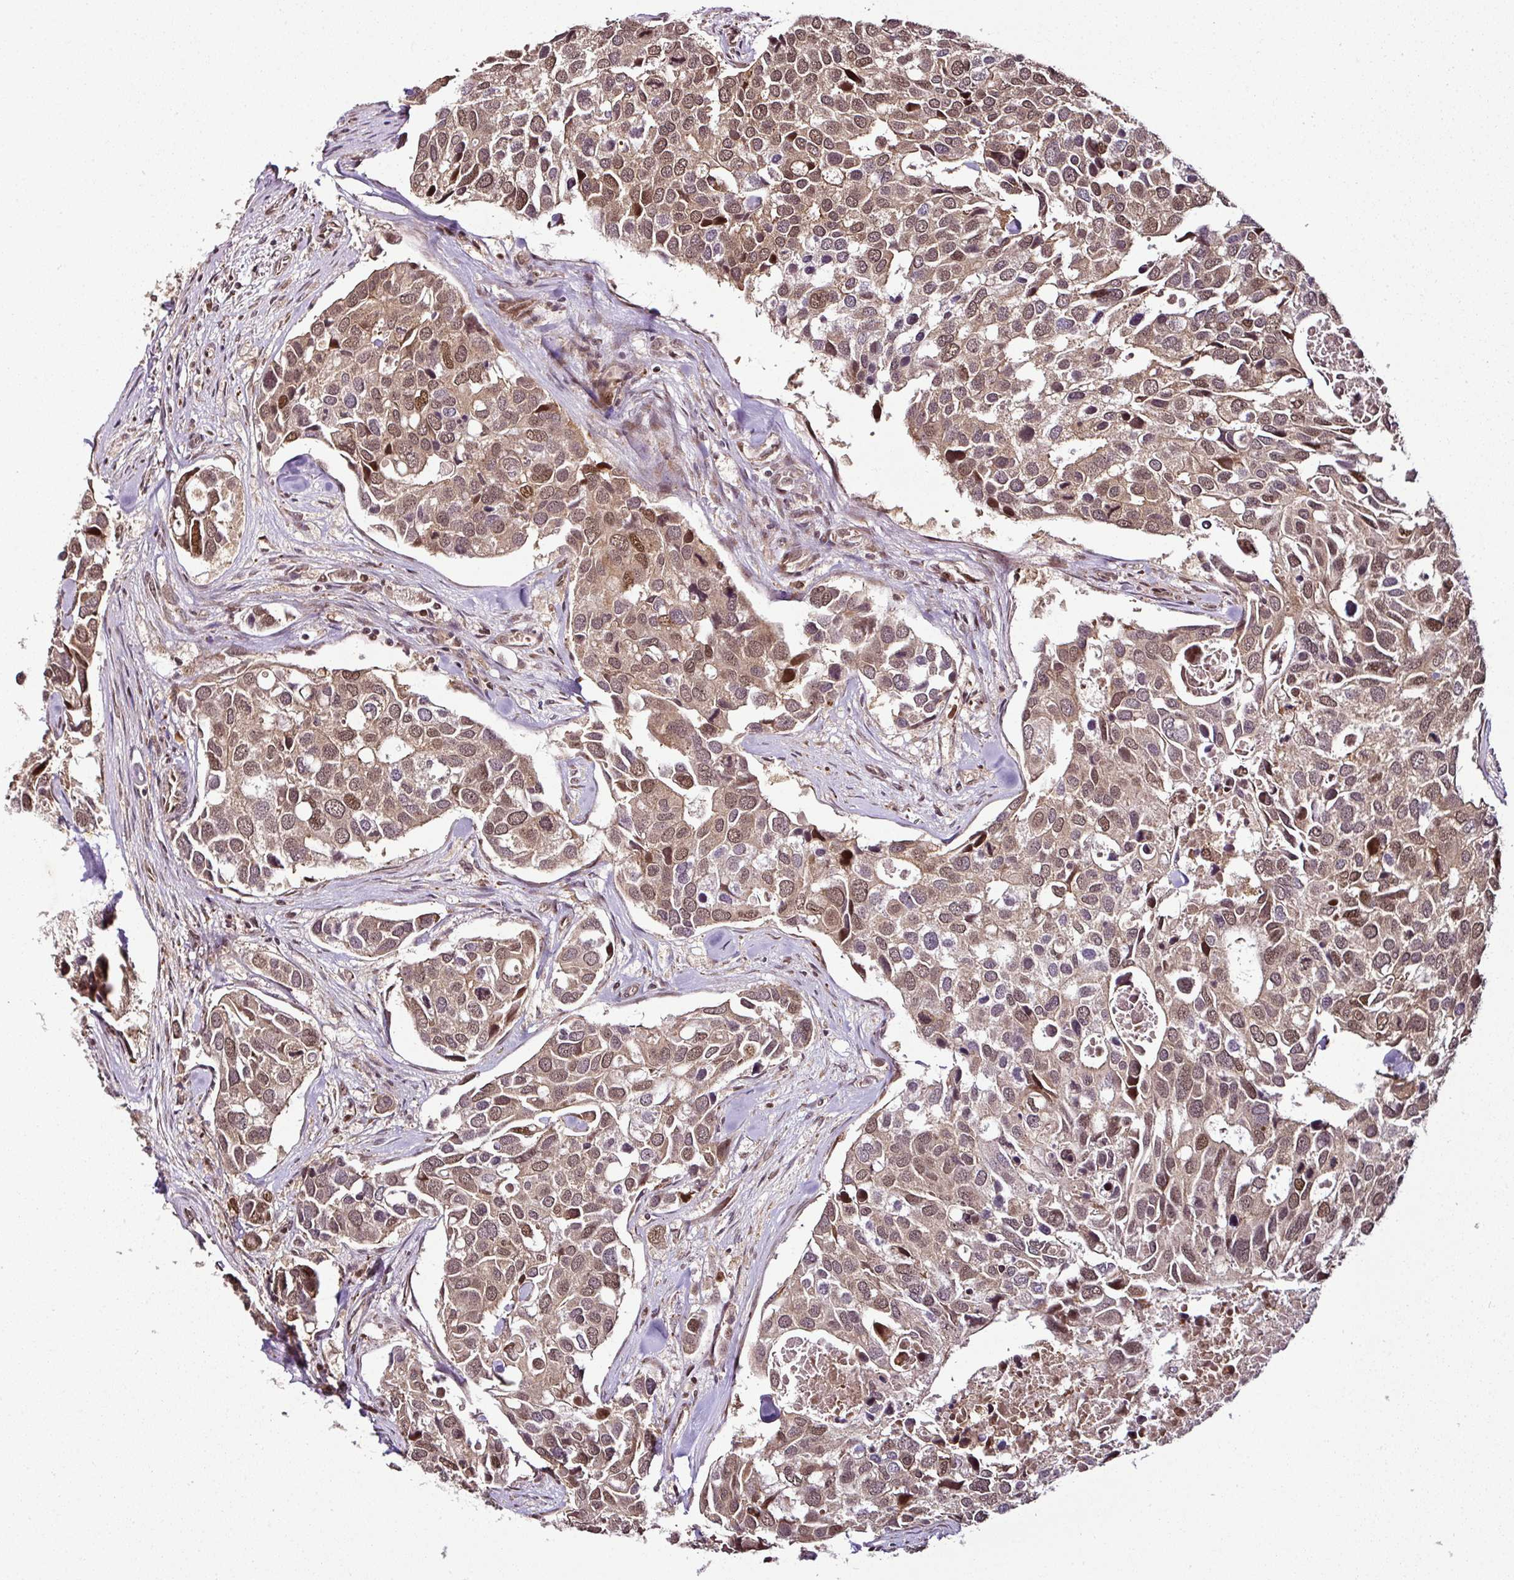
{"staining": {"intensity": "weak", "quantity": ">75%", "location": "cytoplasmic/membranous,nuclear"}, "tissue": "breast cancer", "cell_type": "Tumor cells", "image_type": "cancer", "snomed": [{"axis": "morphology", "description": "Duct carcinoma"}, {"axis": "topography", "description": "Breast"}], "caption": "IHC staining of breast invasive ductal carcinoma, which exhibits low levels of weak cytoplasmic/membranous and nuclear staining in approximately >75% of tumor cells indicating weak cytoplasmic/membranous and nuclear protein expression. The staining was performed using DAB (brown) for protein detection and nuclei were counterstained in hematoxylin (blue).", "gene": "COPRS", "patient": {"sex": "female", "age": 83}}